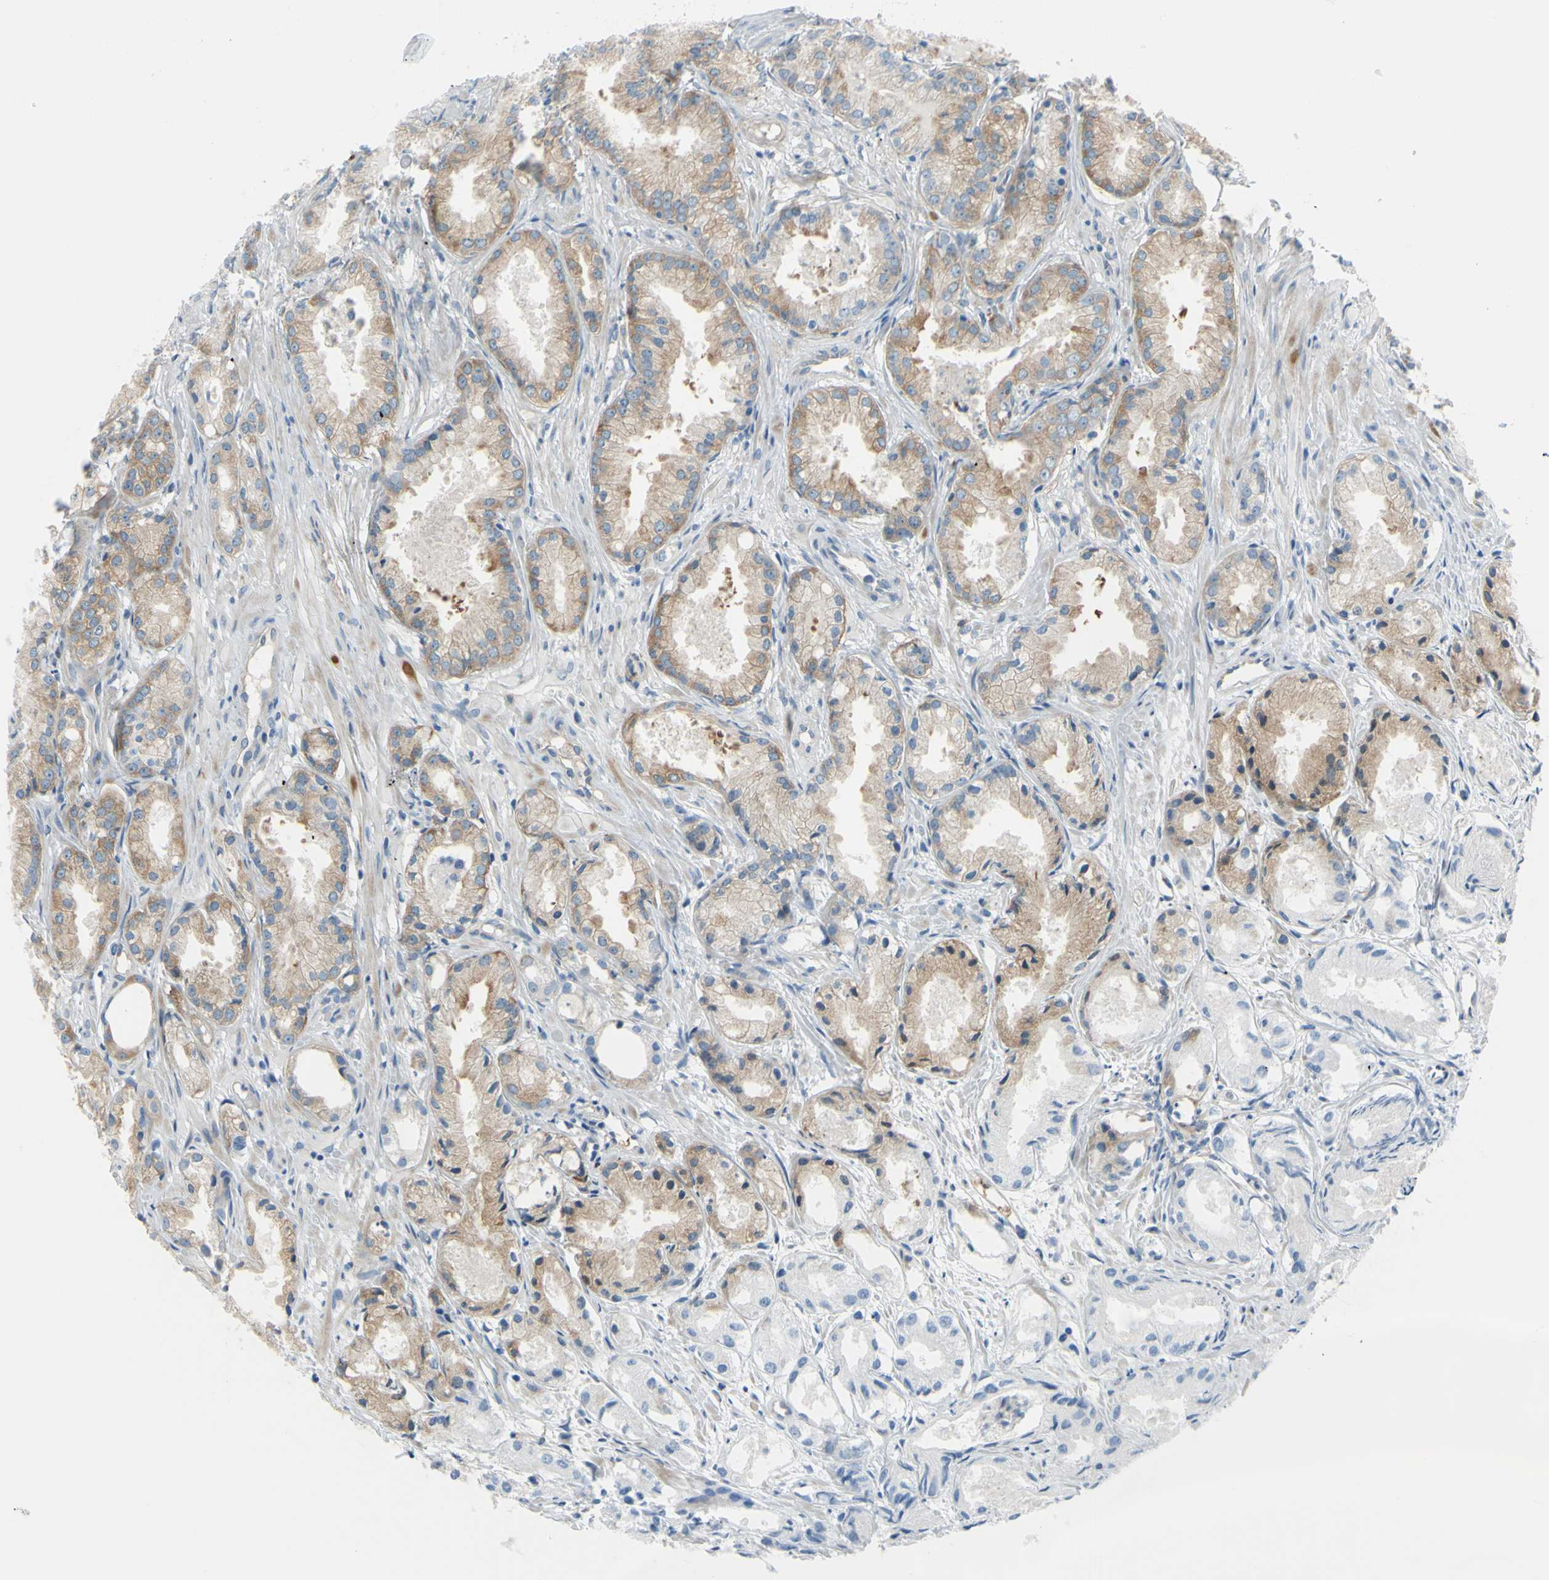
{"staining": {"intensity": "moderate", "quantity": "25%-75%", "location": "cytoplasmic/membranous"}, "tissue": "prostate cancer", "cell_type": "Tumor cells", "image_type": "cancer", "snomed": [{"axis": "morphology", "description": "Adenocarcinoma, Low grade"}, {"axis": "topography", "description": "Prostate"}], "caption": "The image displays staining of prostate cancer, revealing moderate cytoplasmic/membranous protein staining (brown color) within tumor cells. (Brightfield microscopy of DAB IHC at high magnification).", "gene": "FRMD4B", "patient": {"sex": "male", "age": 72}}